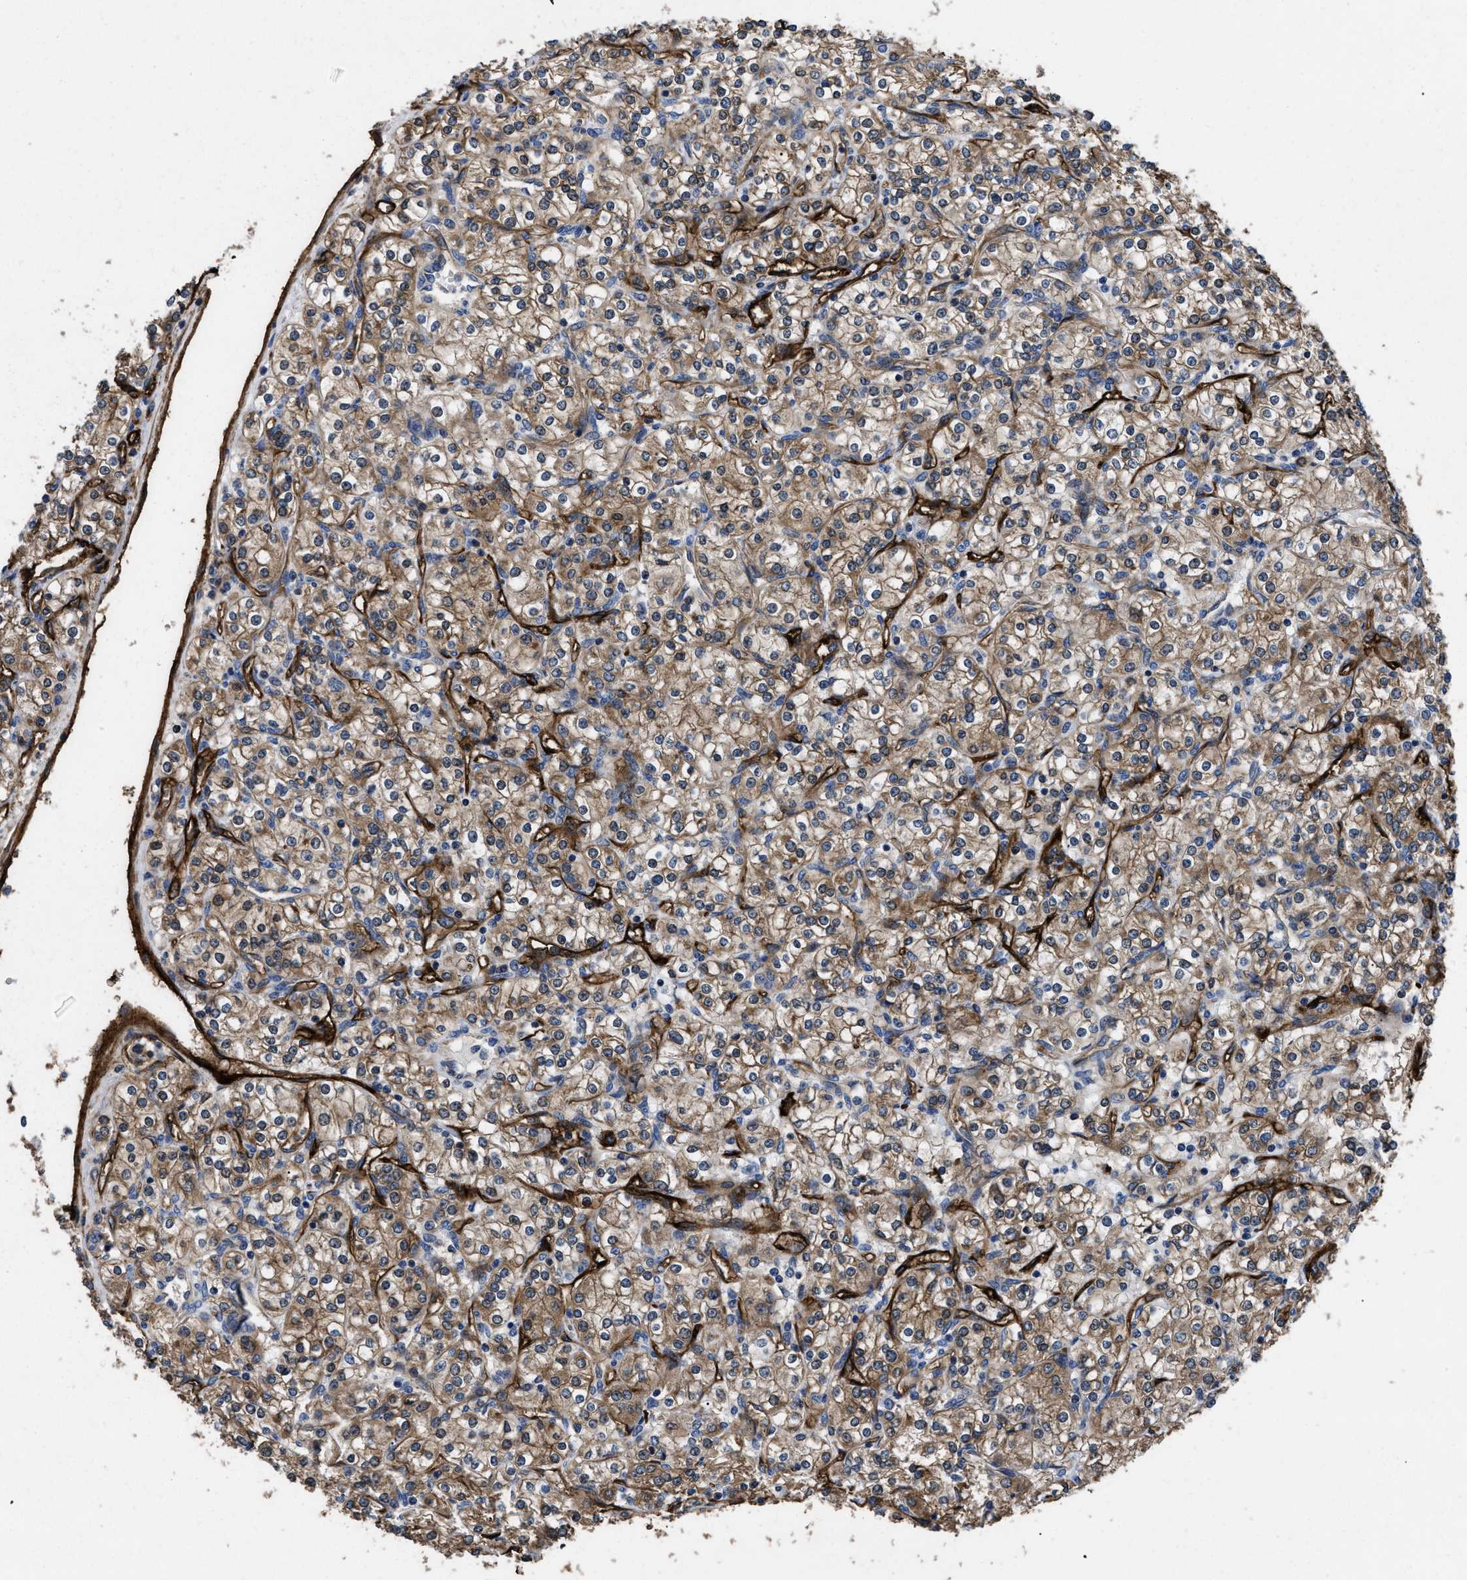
{"staining": {"intensity": "moderate", "quantity": ">75%", "location": "cytoplasmic/membranous"}, "tissue": "renal cancer", "cell_type": "Tumor cells", "image_type": "cancer", "snomed": [{"axis": "morphology", "description": "Adenocarcinoma, NOS"}, {"axis": "topography", "description": "Kidney"}], "caption": "There is medium levels of moderate cytoplasmic/membranous positivity in tumor cells of renal adenocarcinoma, as demonstrated by immunohistochemical staining (brown color).", "gene": "NT5E", "patient": {"sex": "male", "age": 77}}